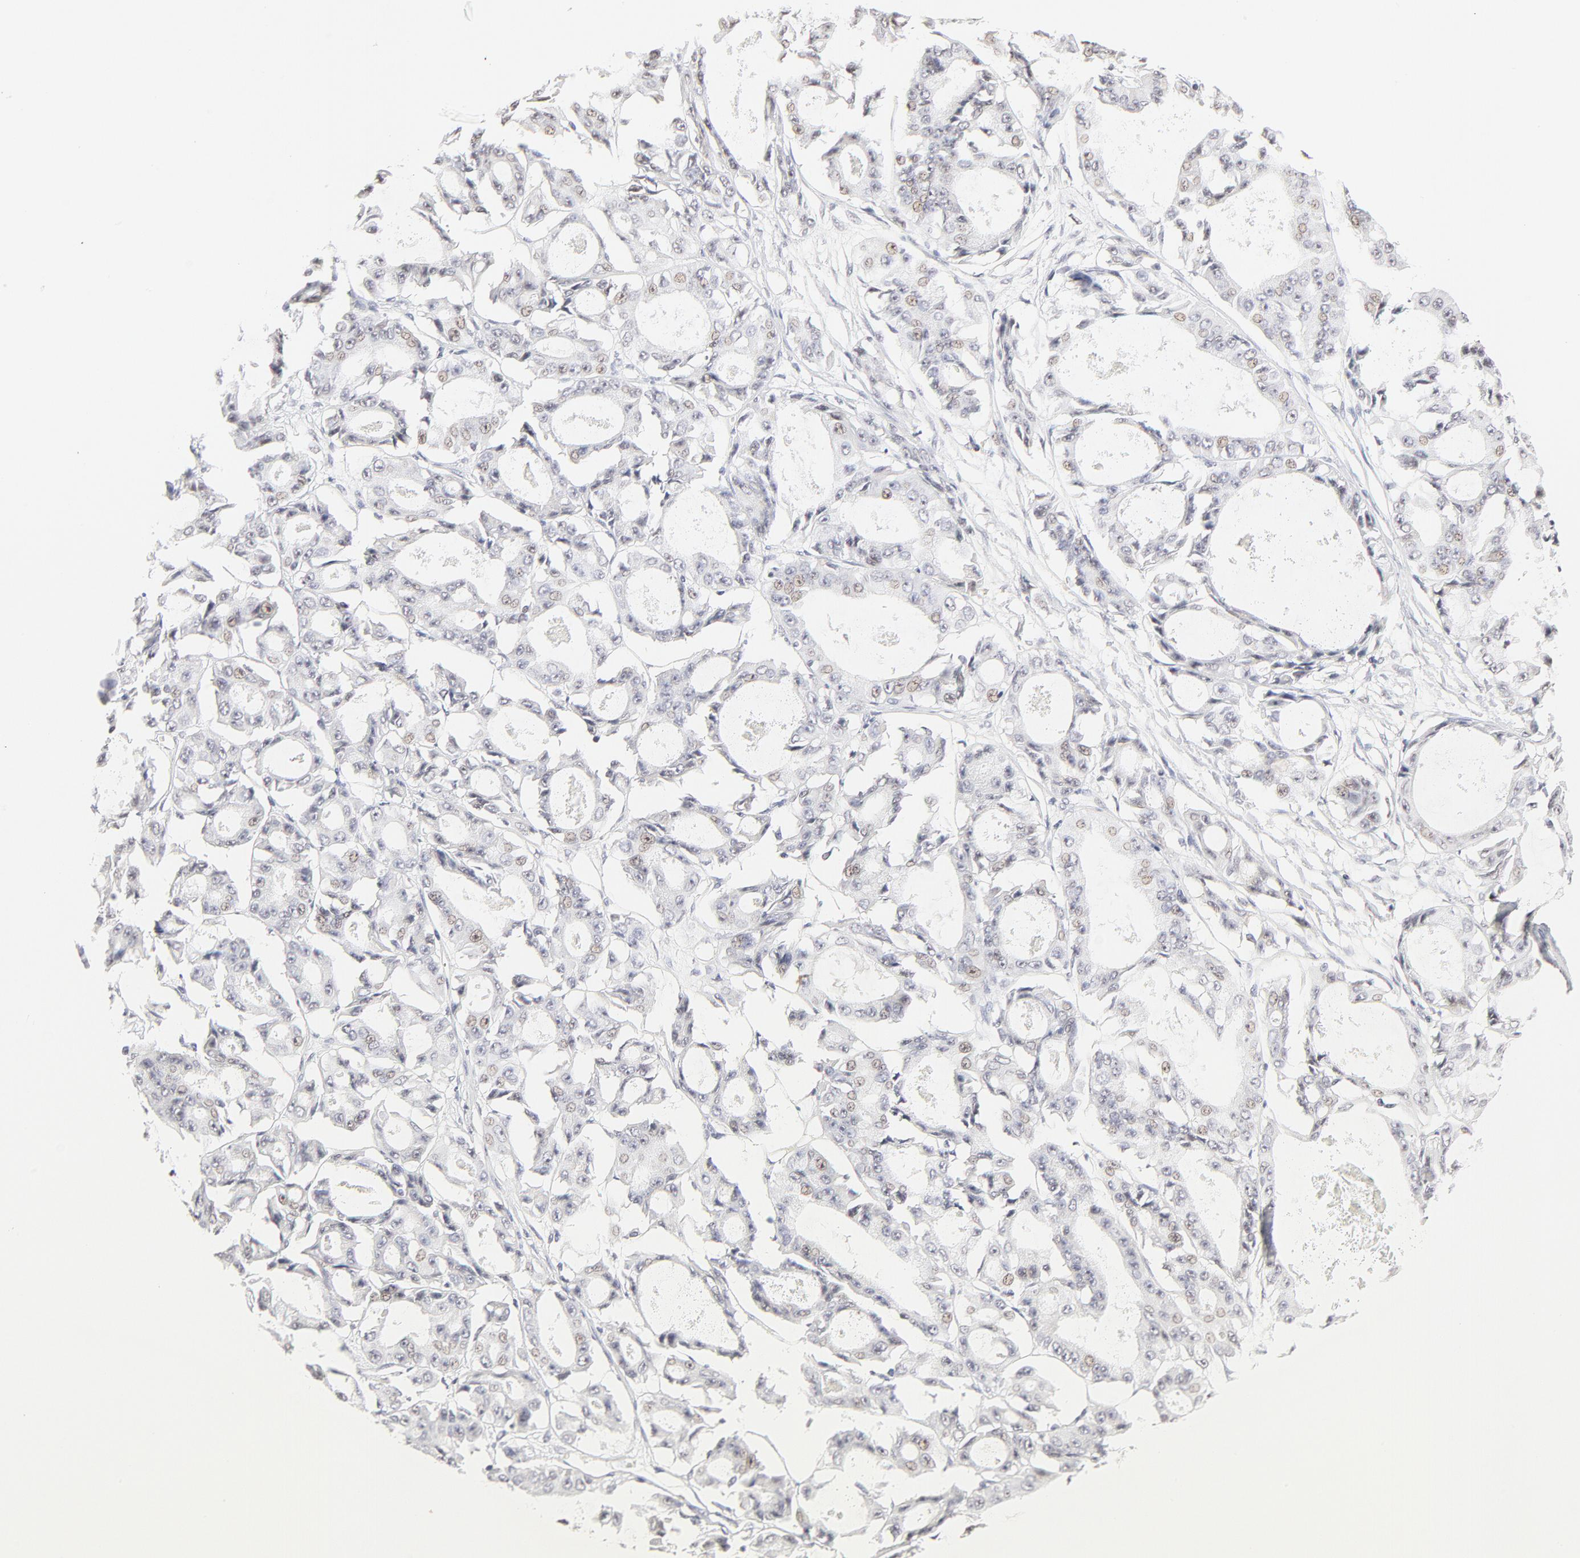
{"staining": {"intensity": "weak", "quantity": "<25%", "location": "nuclear"}, "tissue": "ovarian cancer", "cell_type": "Tumor cells", "image_type": "cancer", "snomed": [{"axis": "morphology", "description": "Carcinoma, endometroid"}, {"axis": "topography", "description": "Ovary"}], "caption": "Human ovarian endometroid carcinoma stained for a protein using immunohistochemistry exhibits no positivity in tumor cells.", "gene": "PBX3", "patient": {"sex": "female", "age": 61}}